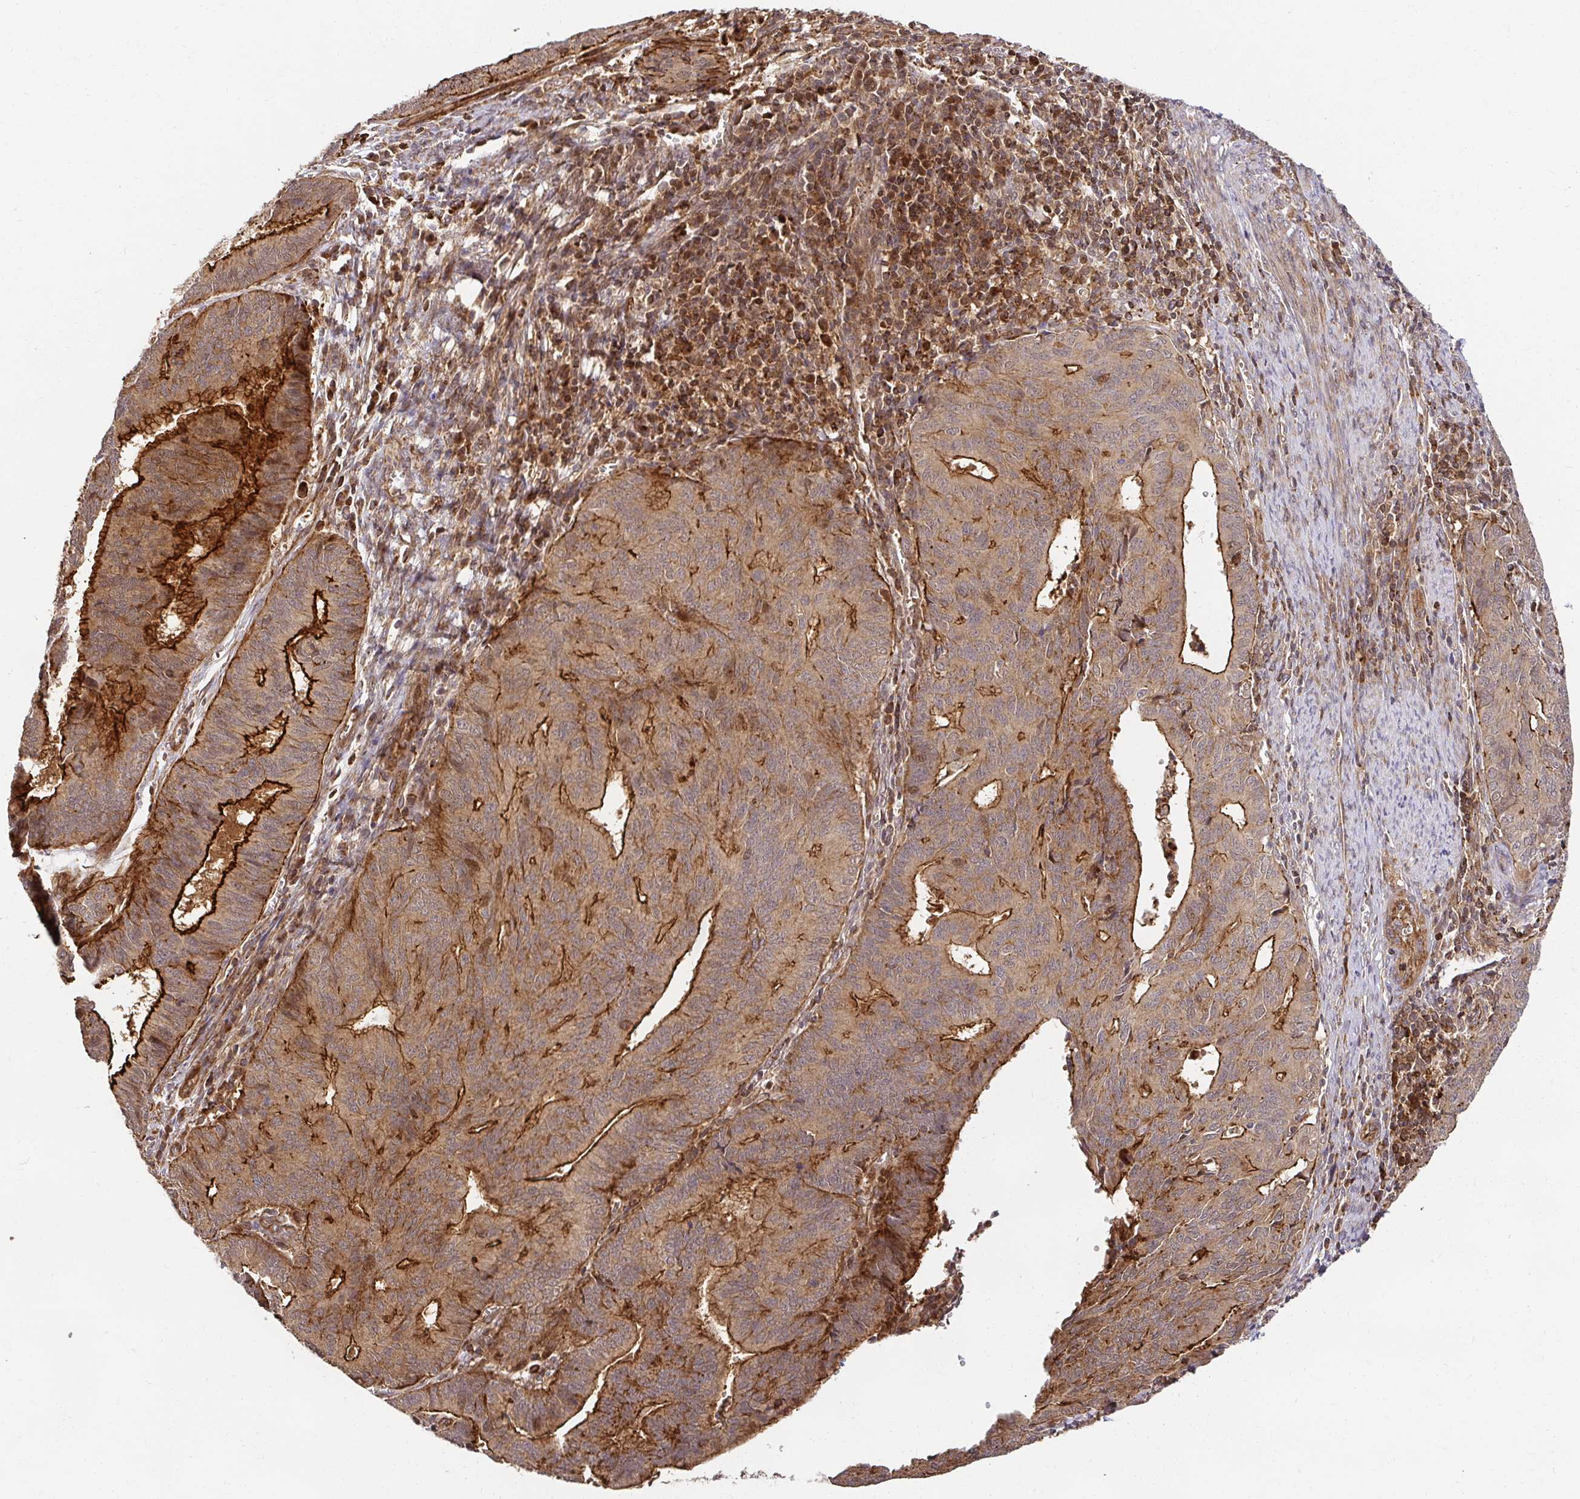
{"staining": {"intensity": "strong", "quantity": "25%-75%", "location": "cytoplasmic/membranous"}, "tissue": "endometrial cancer", "cell_type": "Tumor cells", "image_type": "cancer", "snomed": [{"axis": "morphology", "description": "Adenocarcinoma, NOS"}, {"axis": "topography", "description": "Endometrium"}], "caption": "Endometrial cancer (adenocarcinoma) was stained to show a protein in brown. There is high levels of strong cytoplasmic/membranous positivity in approximately 25%-75% of tumor cells.", "gene": "PSMA4", "patient": {"sex": "female", "age": 65}}